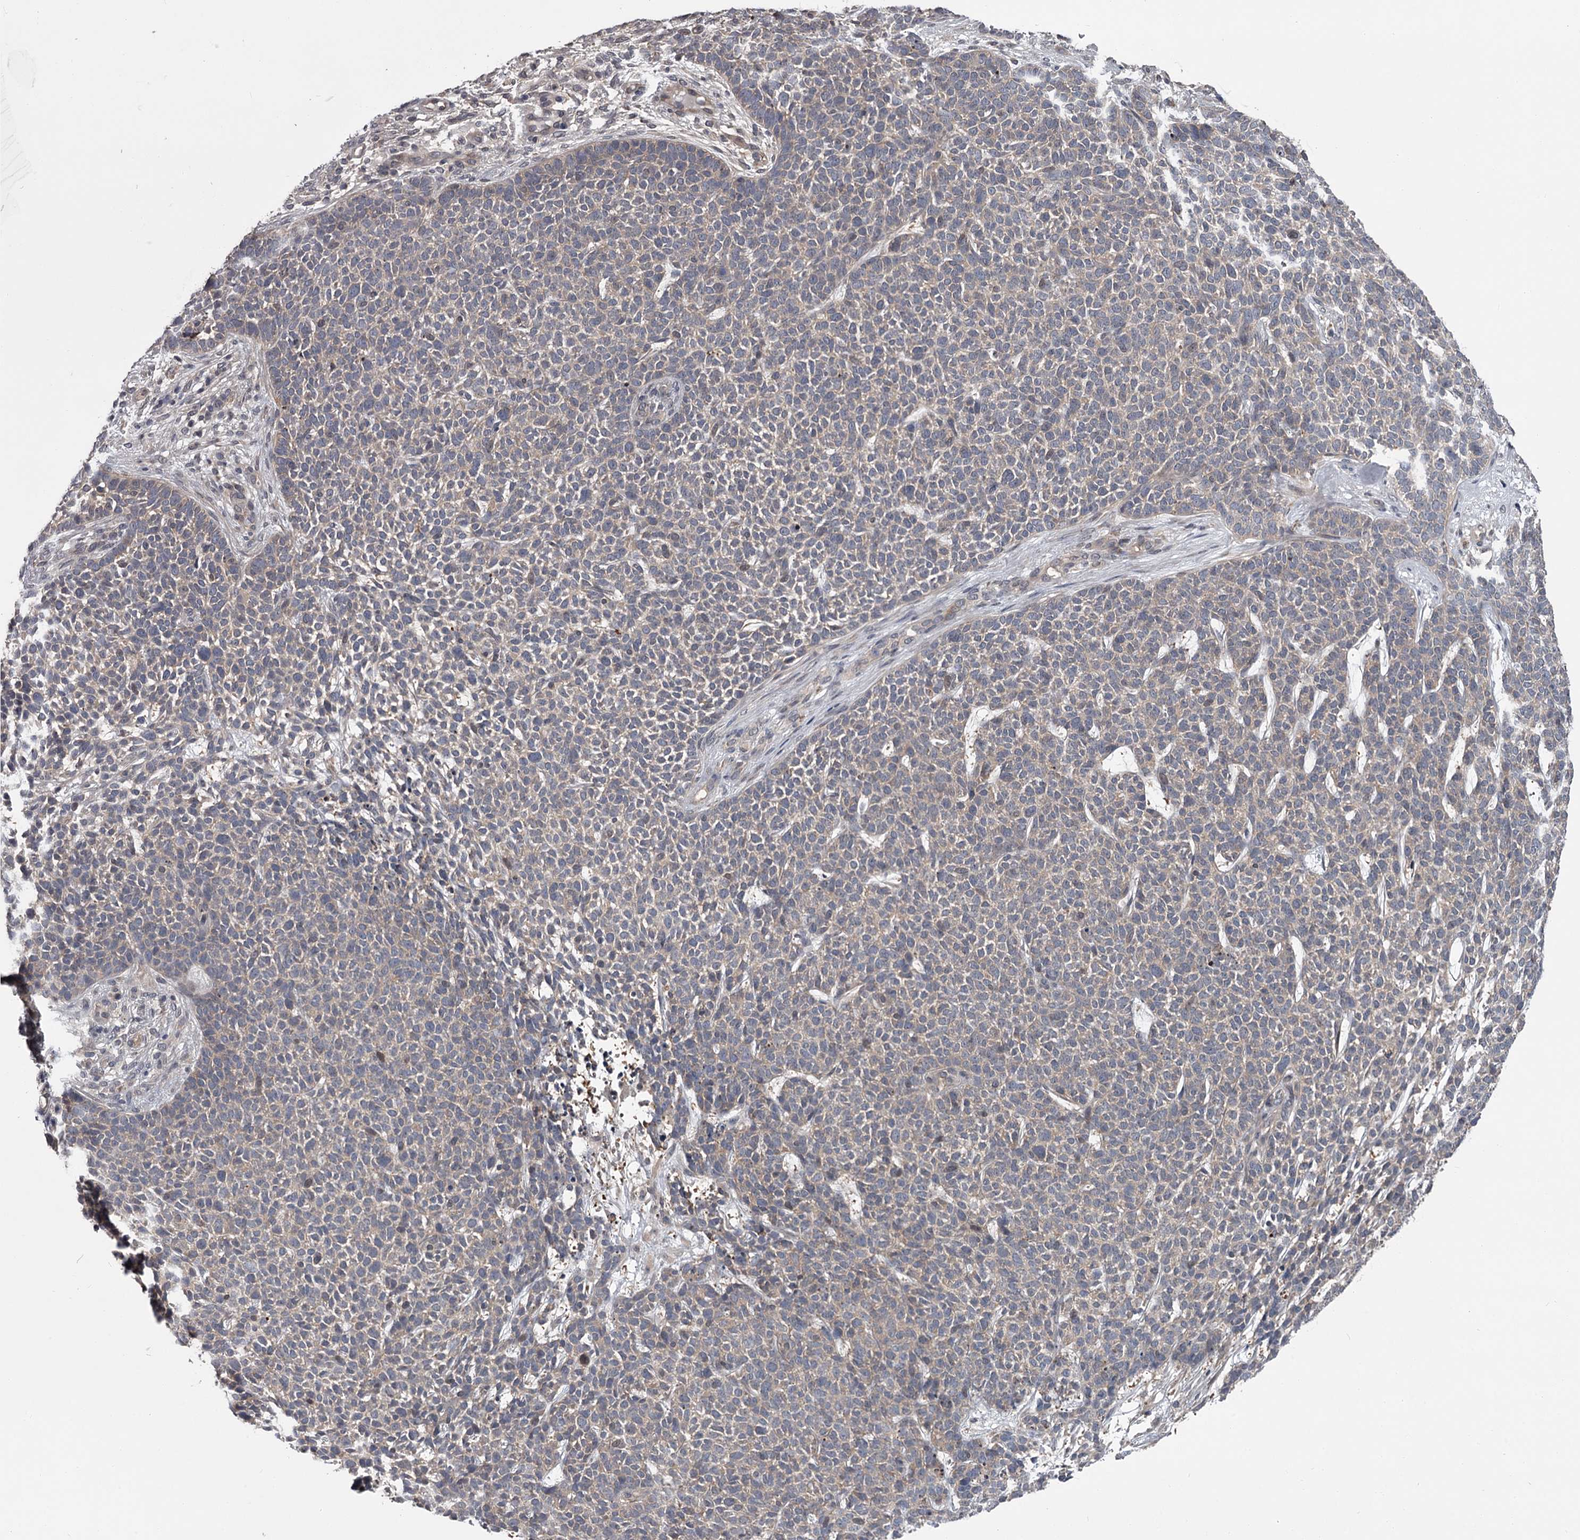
{"staining": {"intensity": "negative", "quantity": "none", "location": "none"}, "tissue": "skin cancer", "cell_type": "Tumor cells", "image_type": "cancer", "snomed": [{"axis": "morphology", "description": "Basal cell carcinoma"}, {"axis": "topography", "description": "Skin"}], "caption": "This is an immunohistochemistry histopathology image of basal cell carcinoma (skin). There is no staining in tumor cells.", "gene": "DAO", "patient": {"sex": "female", "age": 84}}